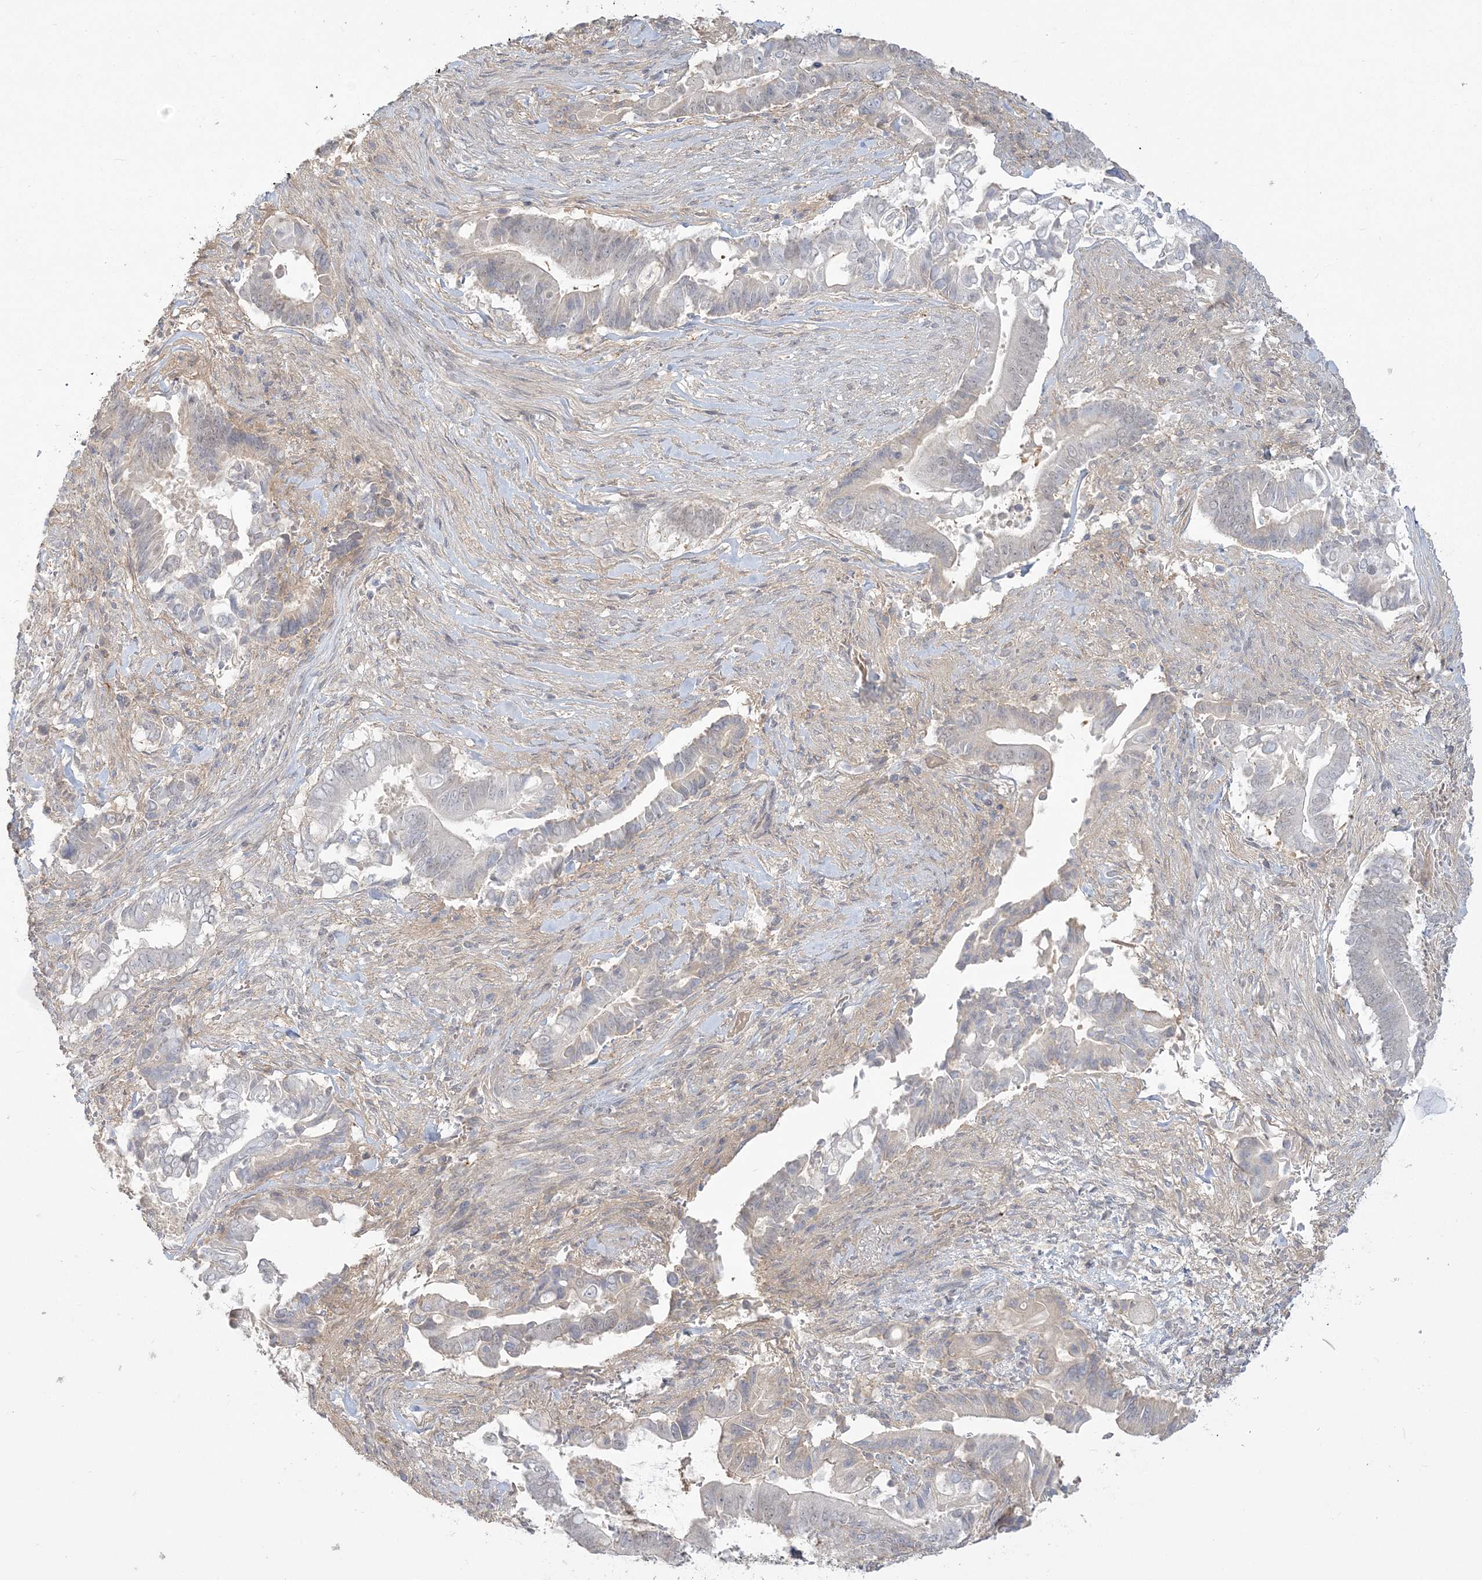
{"staining": {"intensity": "negative", "quantity": "none", "location": "none"}, "tissue": "pancreatic cancer", "cell_type": "Tumor cells", "image_type": "cancer", "snomed": [{"axis": "morphology", "description": "Adenocarcinoma, NOS"}, {"axis": "topography", "description": "Pancreas"}], "caption": "This is an IHC photomicrograph of pancreatic cancer (adenocarcinoma). There is no positivity in tumor cells.", "gene": "ANKS1A", "patient": {"sex": "male", "age": 68}}